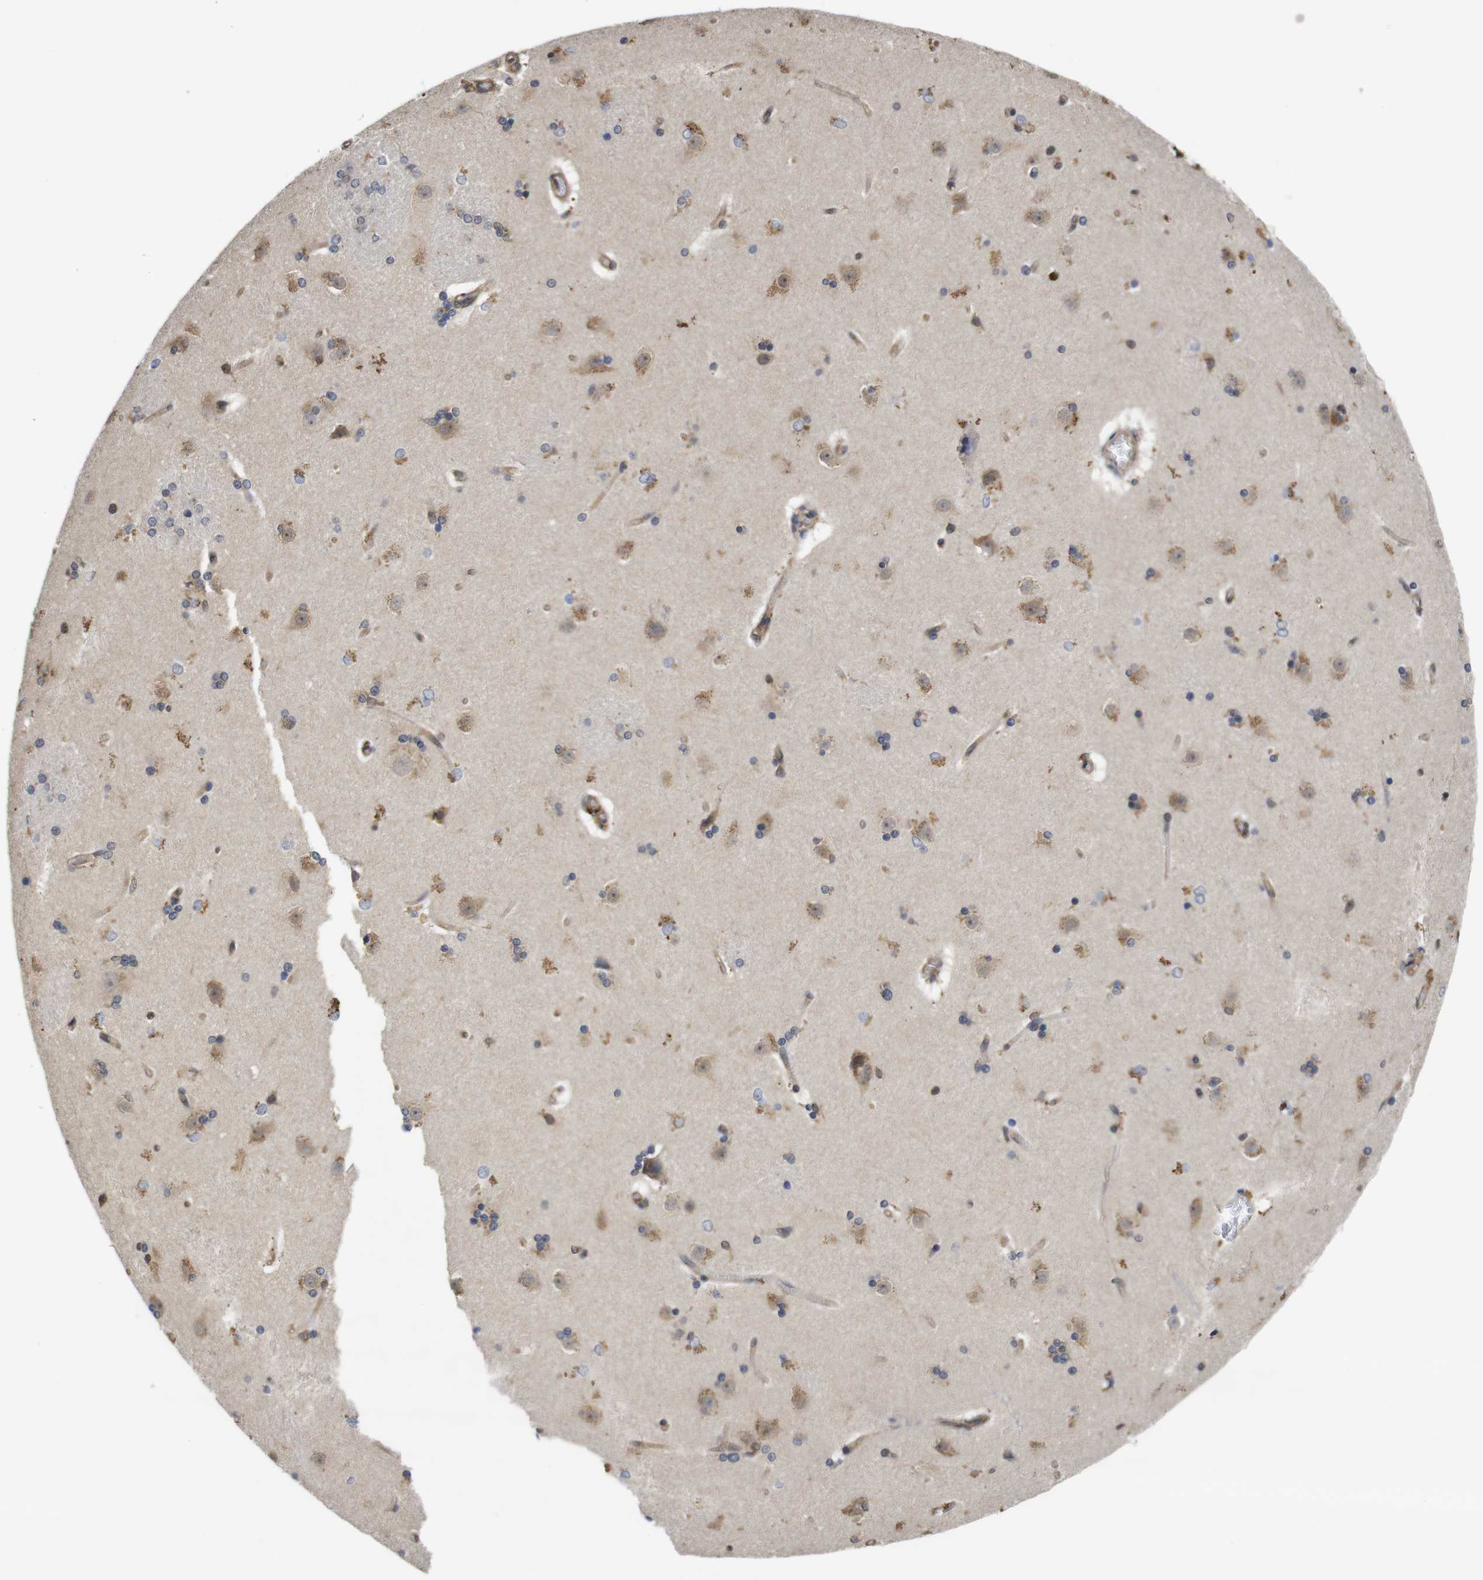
{"staining": {"intensity": "moderate", "quantity": "<25%", "location": "cytoplasmic/membranous,nuclear"}, "tissue": "caudate", "cell_type": "Glial cells", "image_type": "normal", "snomed": [{"axis": "morphology", "description": "Normal tissue, NOS"}, {"axis": "topography", "description": "Lateral ventricle wall"}], "caption": "Immunohistochemistry staining of unremarkable caudate, which reveals low levels of moderate cytoplasmic/membranous,nuclear staining in about <25% of glial cells indicating moderate cytoplasmic/membranous,nuclear protein staining. The staining was performed using DAB (brown) for protein detection and nuclei were counterstained in hematoxylin (blue).", "gene": "SUMO3", "patient": {"sex": "female", "age": 19}}